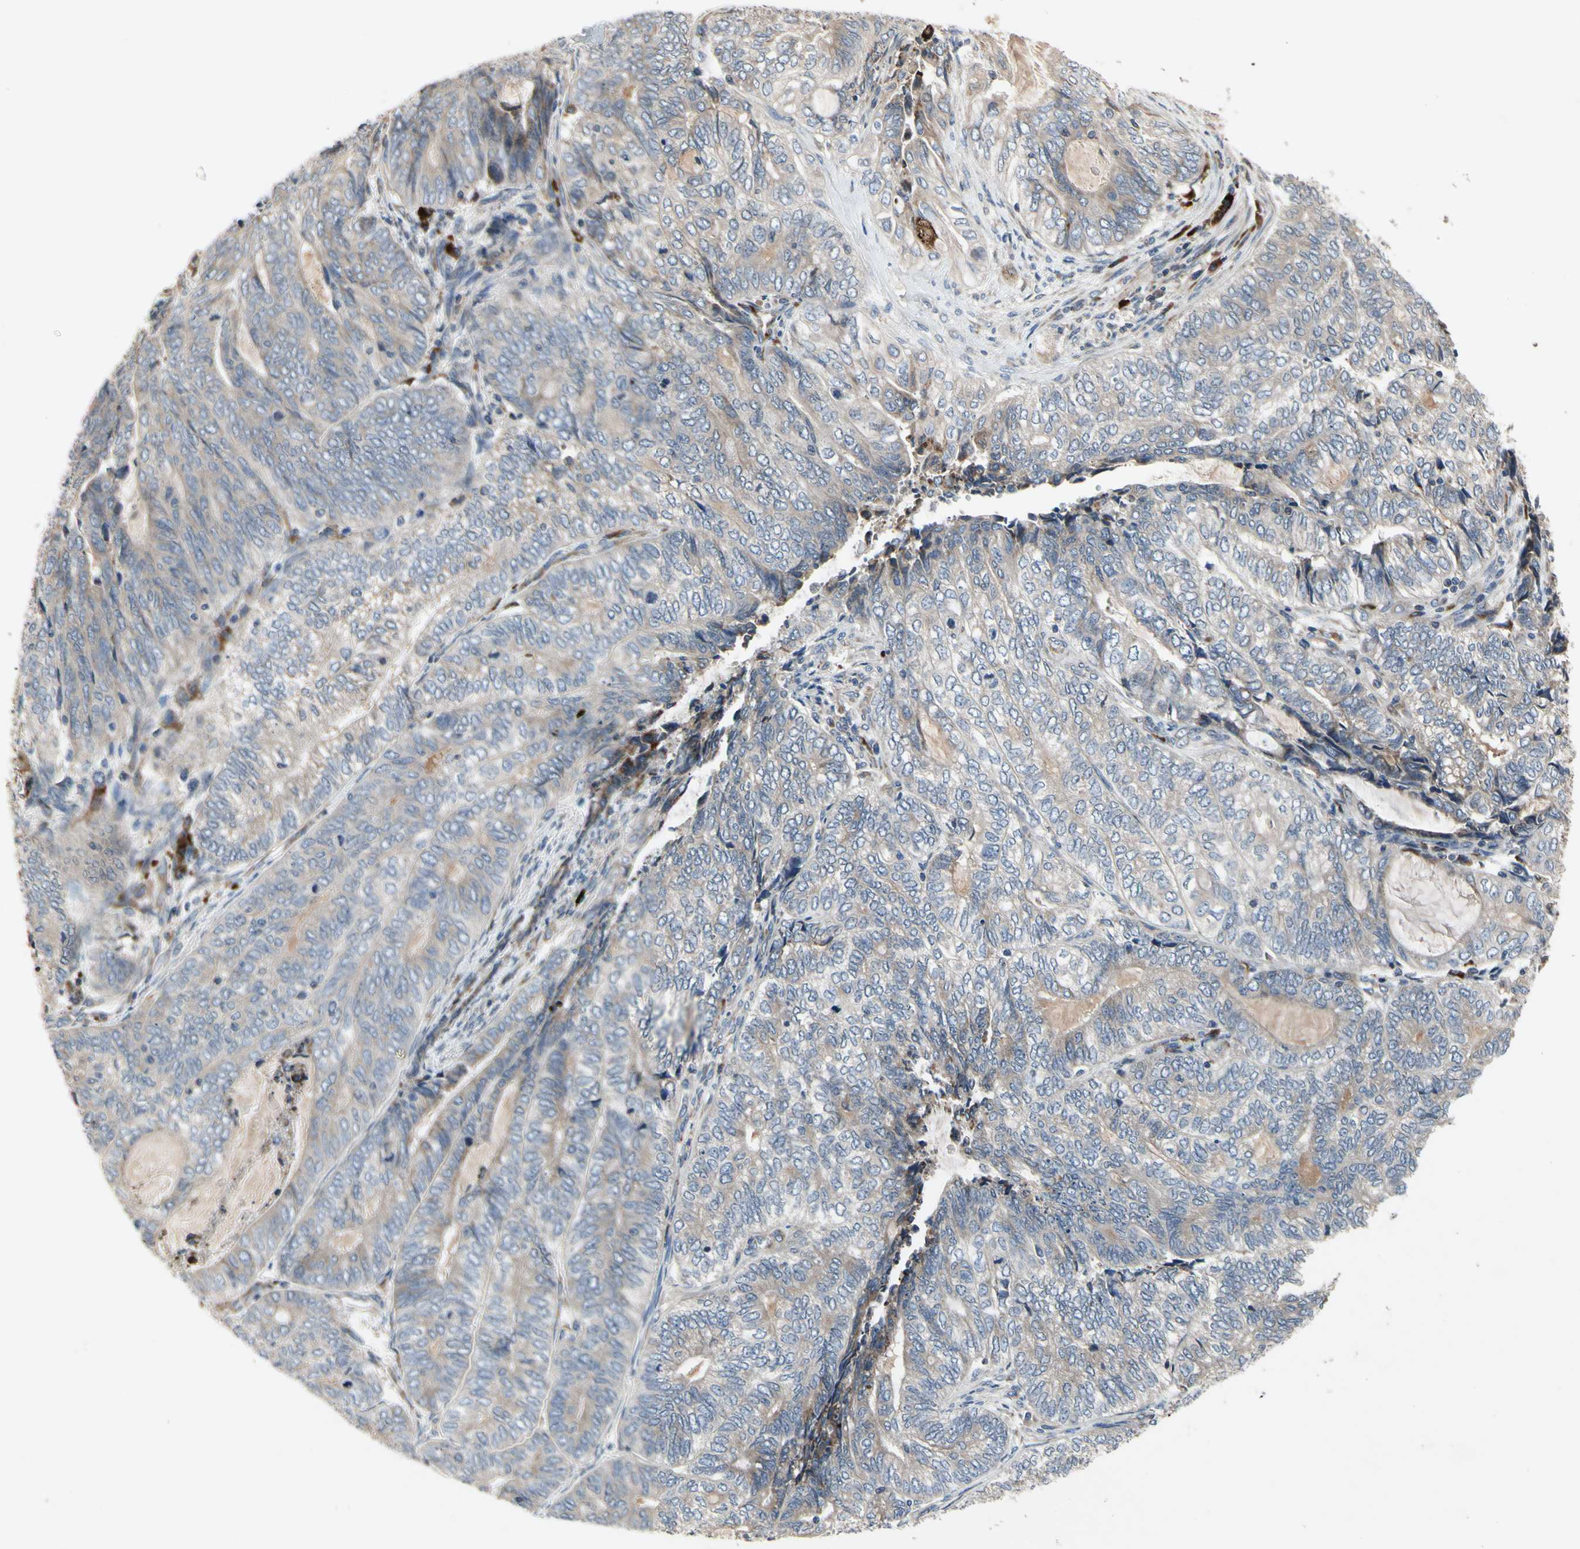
{"staining": {"intensity": "weak", "quantity": ">75%", "location": "cytoplasmic/membranous"}, "tissue": "endometrial cancer", "cell_type": "Tumor cells", "image_type": "cancer", "snomed": [{"axis": "morphology", "description": "Adenocarcinoma, NOS"}, {"axis": "topography", "description": "Uterus"}, {"axis": "topography", "description": "Endometrium"}], "caption": "This is an image of immunohistochemistry staining of adenocarcinoma (endometrial), which shows weak staining in the cytoplasmic/membranous of tumor cells.", "gene": "MMEL1", "patient": {"sex": "female", "age": 70}}